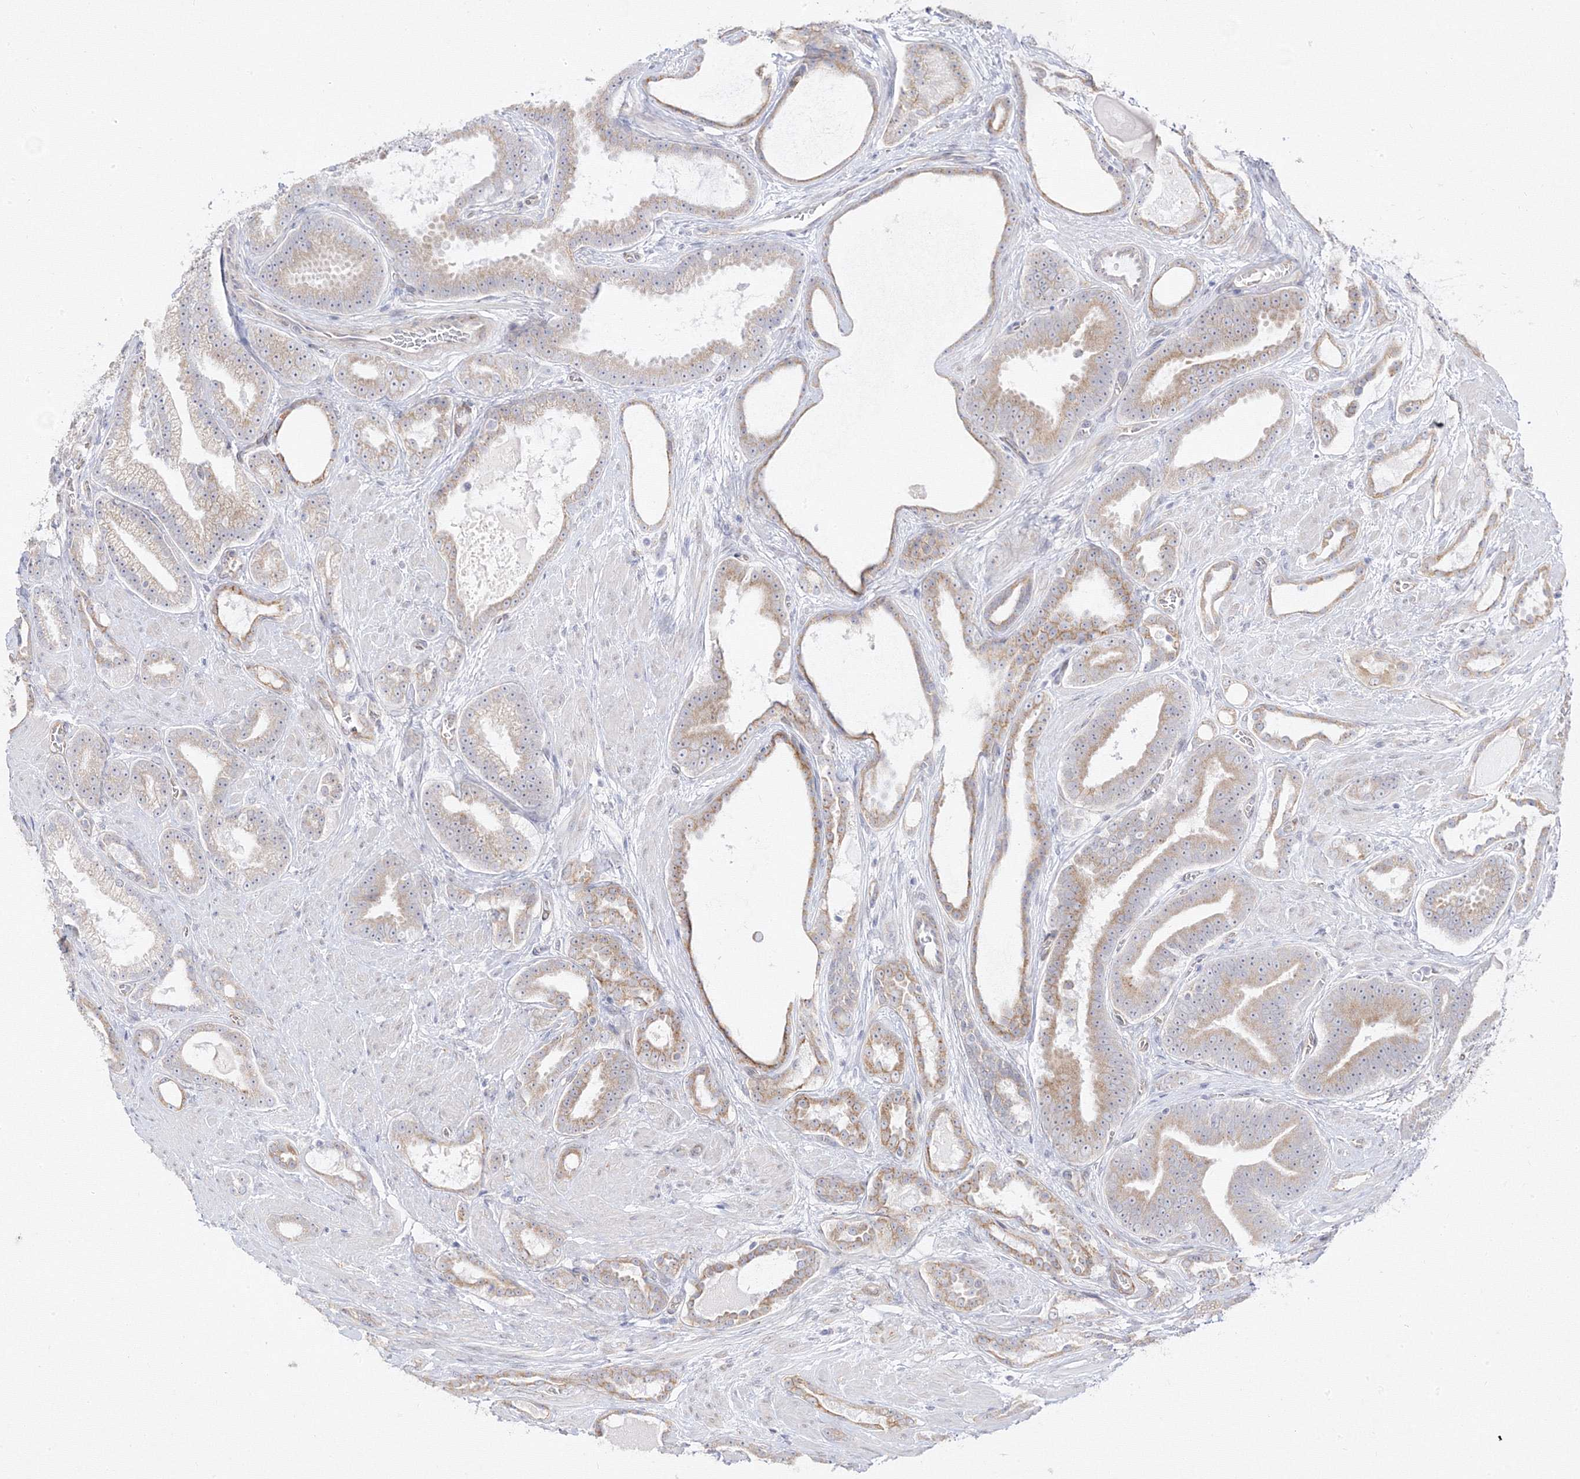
{"staining": {"intensity": "moderate", "quantity": "25%-75%", "location": "cytoplasmic/membranous"}, "tissue": "prostate cancer", "cell_type": "Tumor cells", "image_type": "cancer", "snomed": [{"axis": "morphology", "description": "Adenocarcinoma, High grade"}, {"axis": "topography", "description": "Prostate"}], "caption": "Moderate cytoplasmic/membranous staining is seen in about 25%-75% of tumor cells in high-grade adenocarcinoma (prostate).", "gene": "C2CD2", "patient": {"sex": "male", "age": 60}}